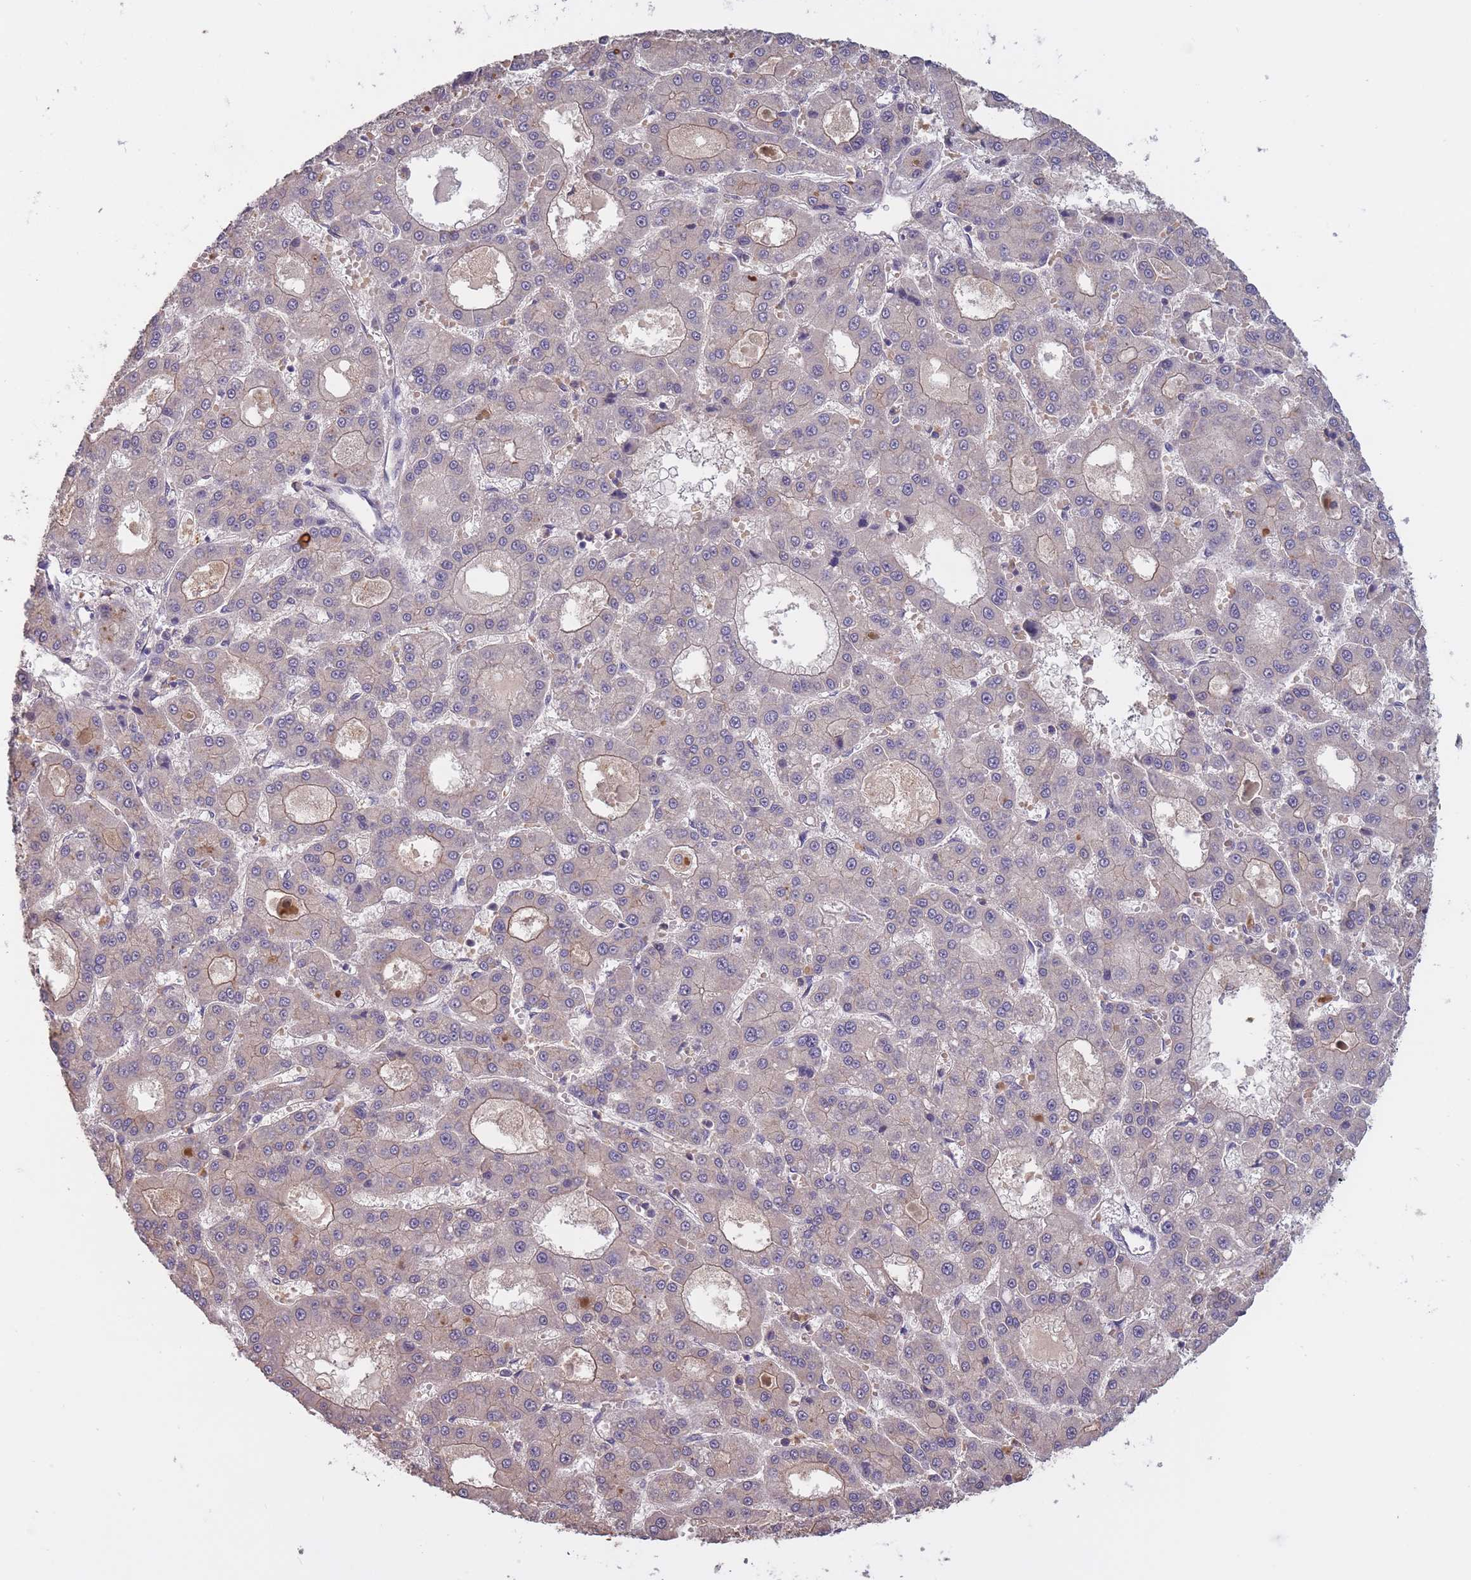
{"staining": {"intensity": "weak", "quantity": "<25%", "location": "cytoplasmic/membranous"}, "tissue": "liver cancer", "cell_type": "Tumor cells", "image_type": "cancer", "snomed": [{"axis": "morphology", "description": "Carcinoma, Hepatocellular, NOS"}, {"axis": "topography", "description": "Liver"}], "caption": "Immunohistochemical staining of human liver cancer exhibits no significant expression in tumor cells. (Brightfield microscopy of DAB immunohistochemistry at high magnification).", "gene": "KIAA1755", "patient": {"sex": "male", "age": 70}}